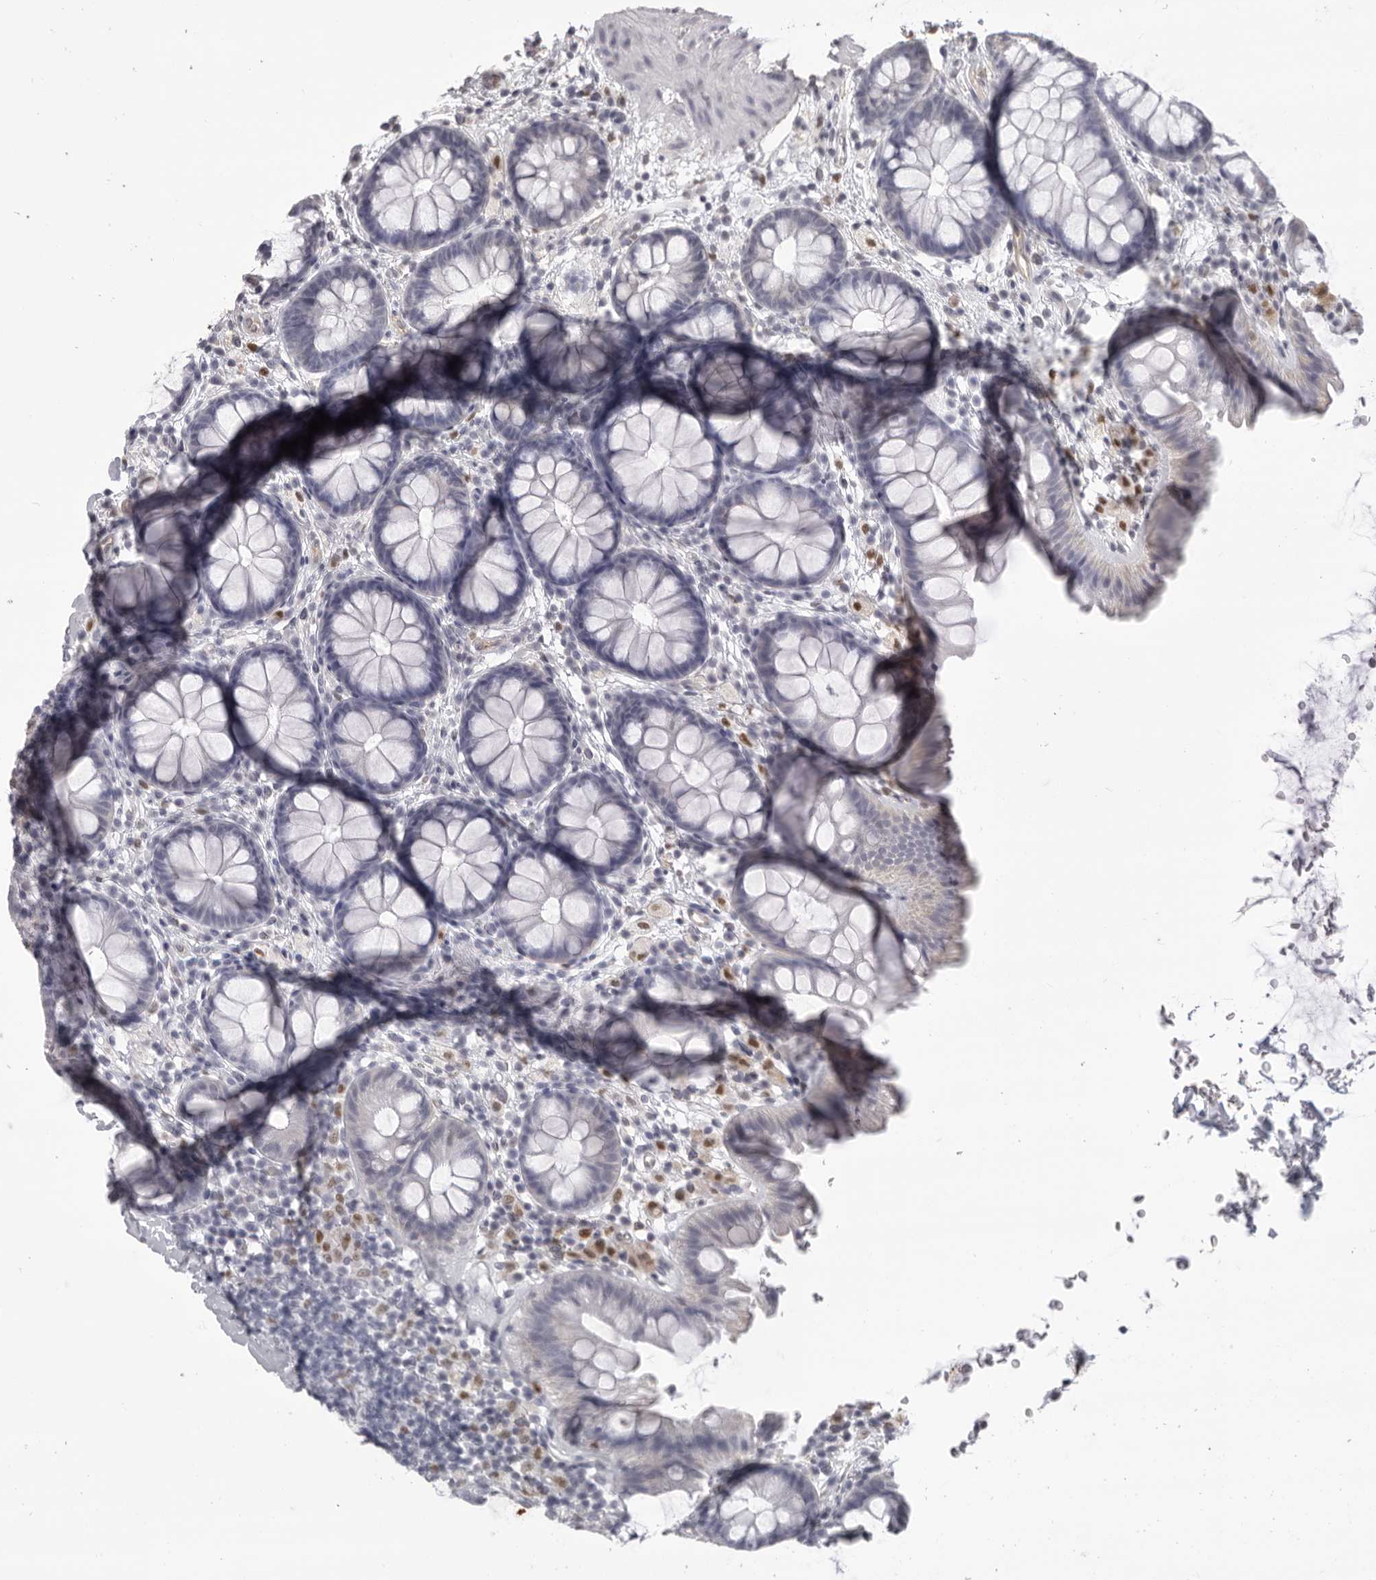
{"staining": {"intensity": "negative", "quantity": "none", "location": "none"}, "tissue": "colon", "cell_type": "Endothelial cells", "image_type": "normal", "snomed": [{"axis": "morphology", "description": "Normal tissue, NOS"}, {"axis": "topography", "description": "Colon"}], "caption": "DAB (3,3'-diaminobenzidine) immunohistochemical staining of benign human colon reveals no significant staining in endothelial cells. (Stains: DAB (3,3'-diaminobenzidine) immunohistochemistry (IHC) with hematoxylin counter stain, Microscopy: brightfield microscopy at high magnification).", "gene": "IL31", "patient": {"sex": "female", "age": 62}}